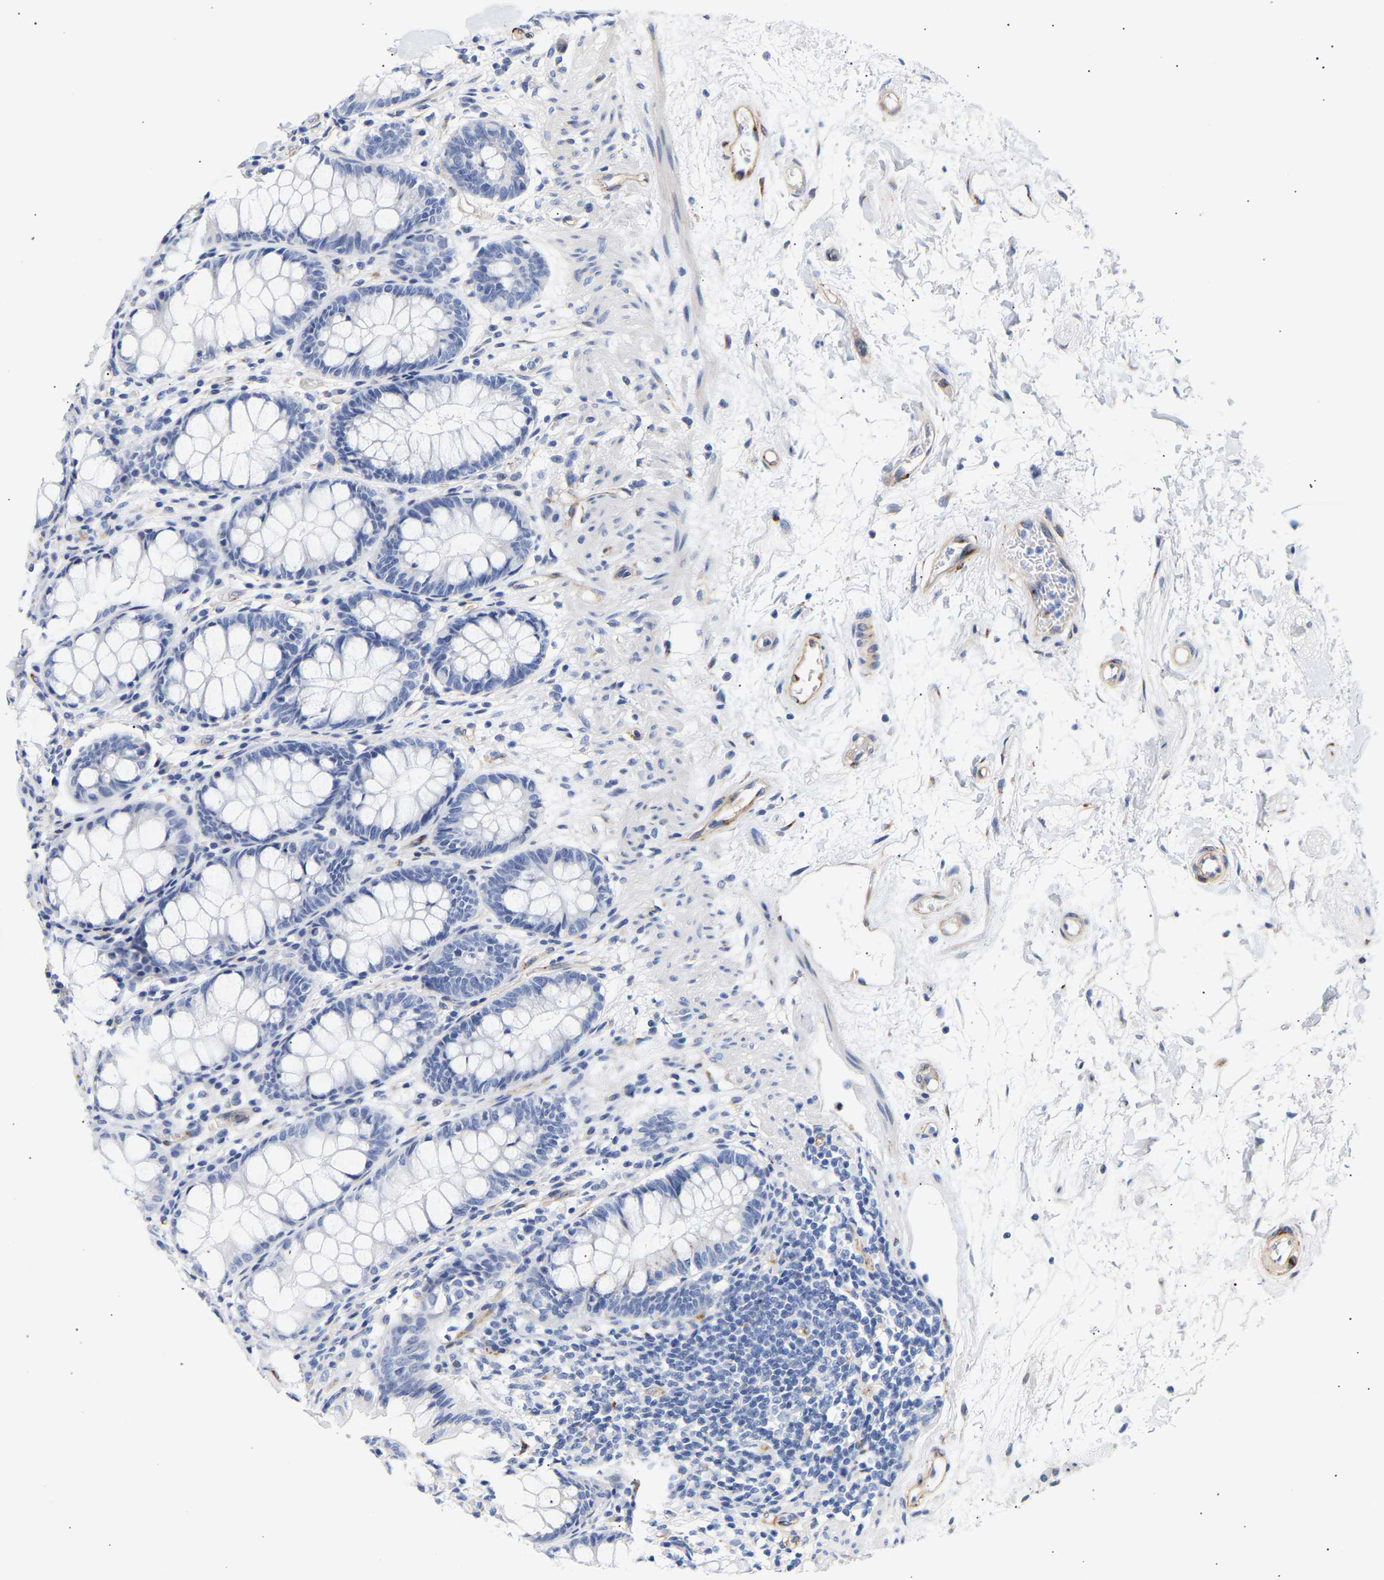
{"staining": {"intensity": "negative", "quantity": "none", "location": "none"}, "tissue": "rectum", "cell_type": "Glandular cells", "image_type": "normal", "snomed": [{"axis": "morphology", "description": "Normal tissue, NOS"}, {"axis": "topography", "description": "Rectum"}], "caption": "DAB immunohistochemical staining of benign human rectum demonstrates no significant expression in glandular cells. (Brightfield microscopy of DAB IHC at high magnification).", "gene": "IGFBP7", "patient": {"sex": "male", "age": 64}}